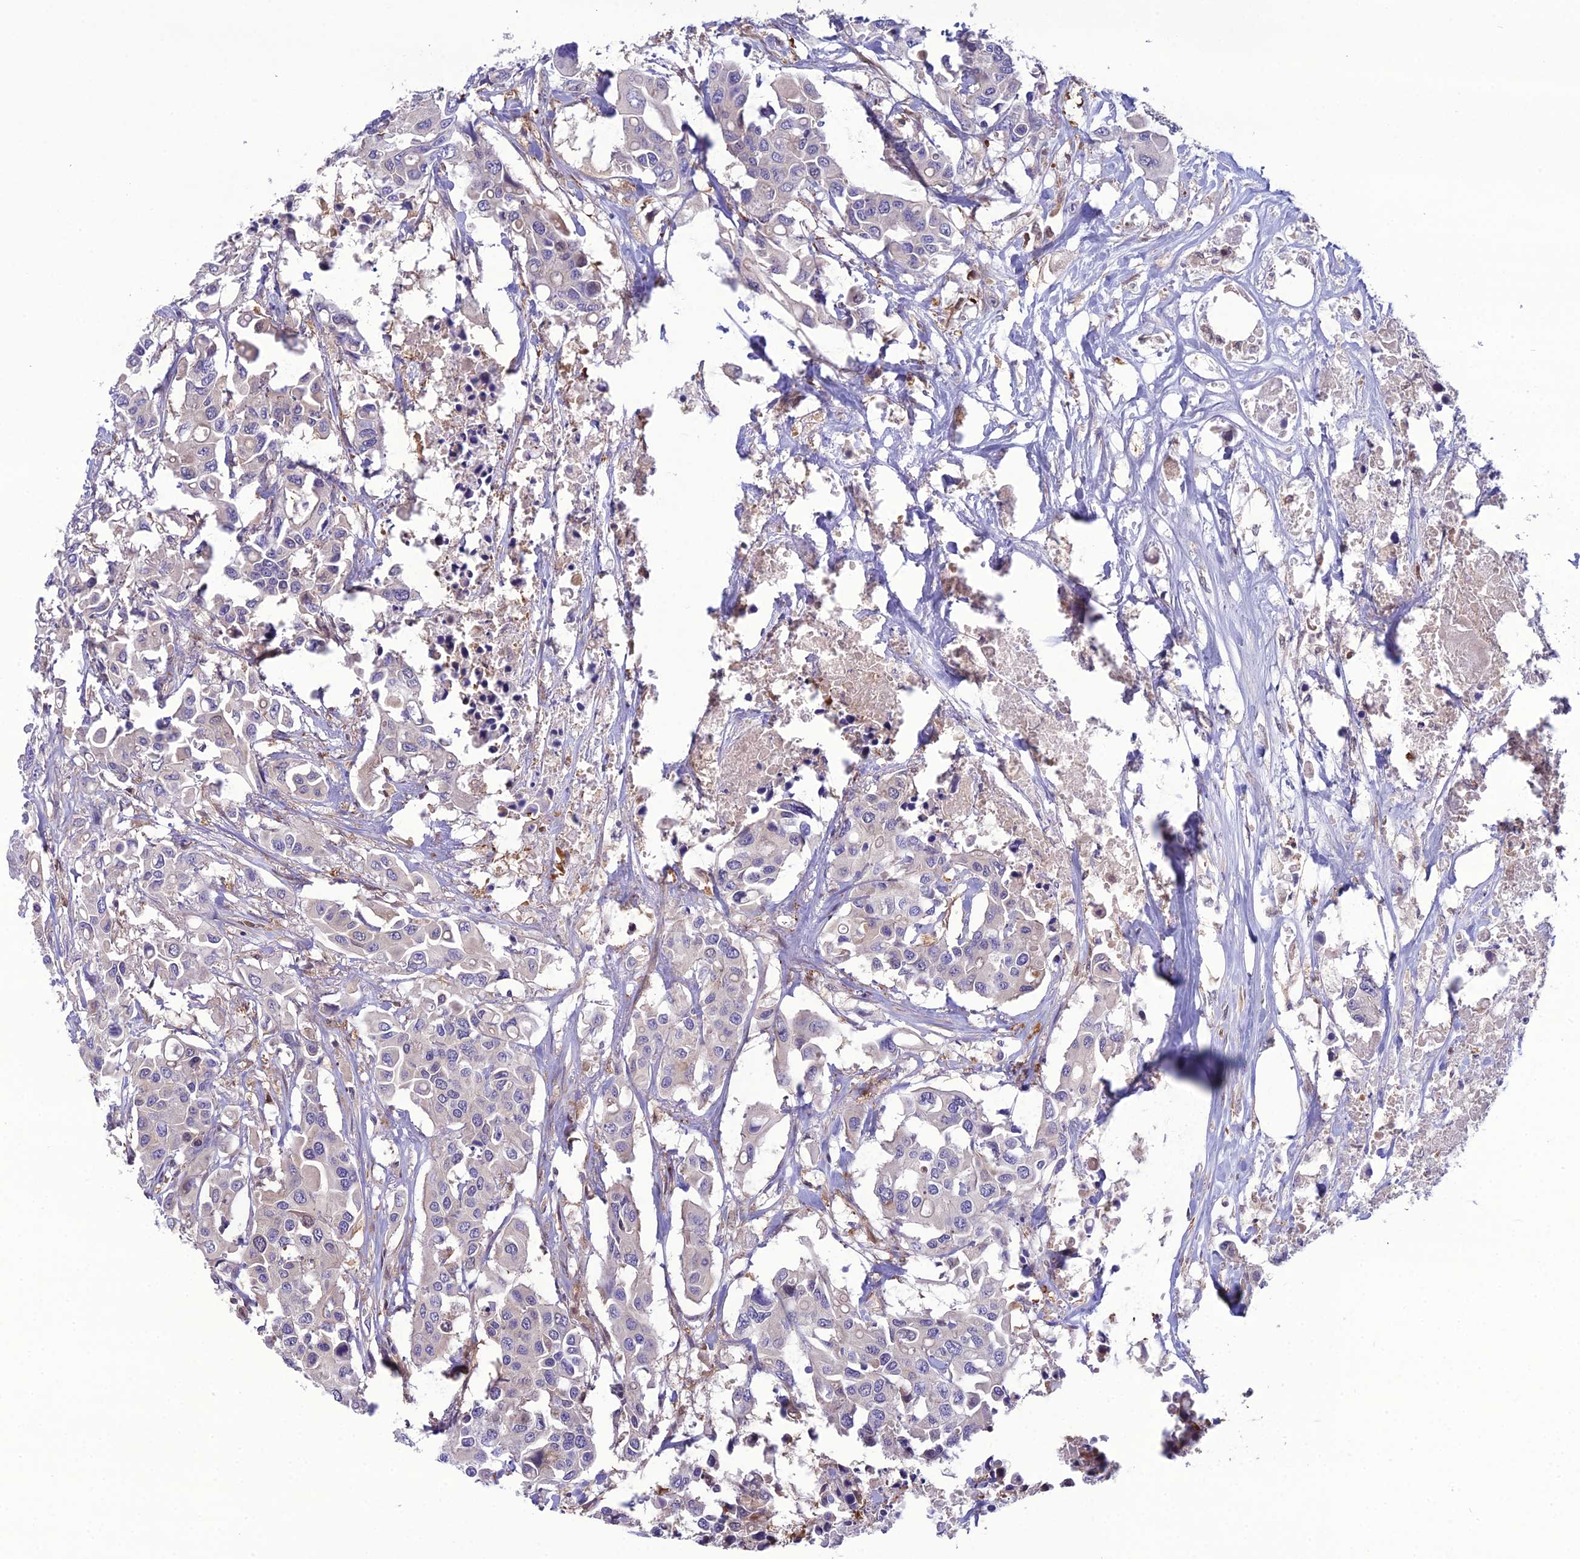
{"staining": {"intensity": "negative", "quantity": "none", "location": "none"}, "tissue": "colorectal cancer", "cell_type": "Tumor cells", "image_type": "cancer", "snomed": [{"axis": "morphology", "description": "Adenocarcinoma, NOS"}, {"axis": "topography", "description": "Colon"}], "caption": "Immunohistochemistry of colorectal adenocarcinoma displays no expression in tumor cells. (DAB (3,3'-diaminobenzidine) immunohistochemistry, high magnification).", "gene": "GDF6", "patient": {"sex": "male", "age": 77}}